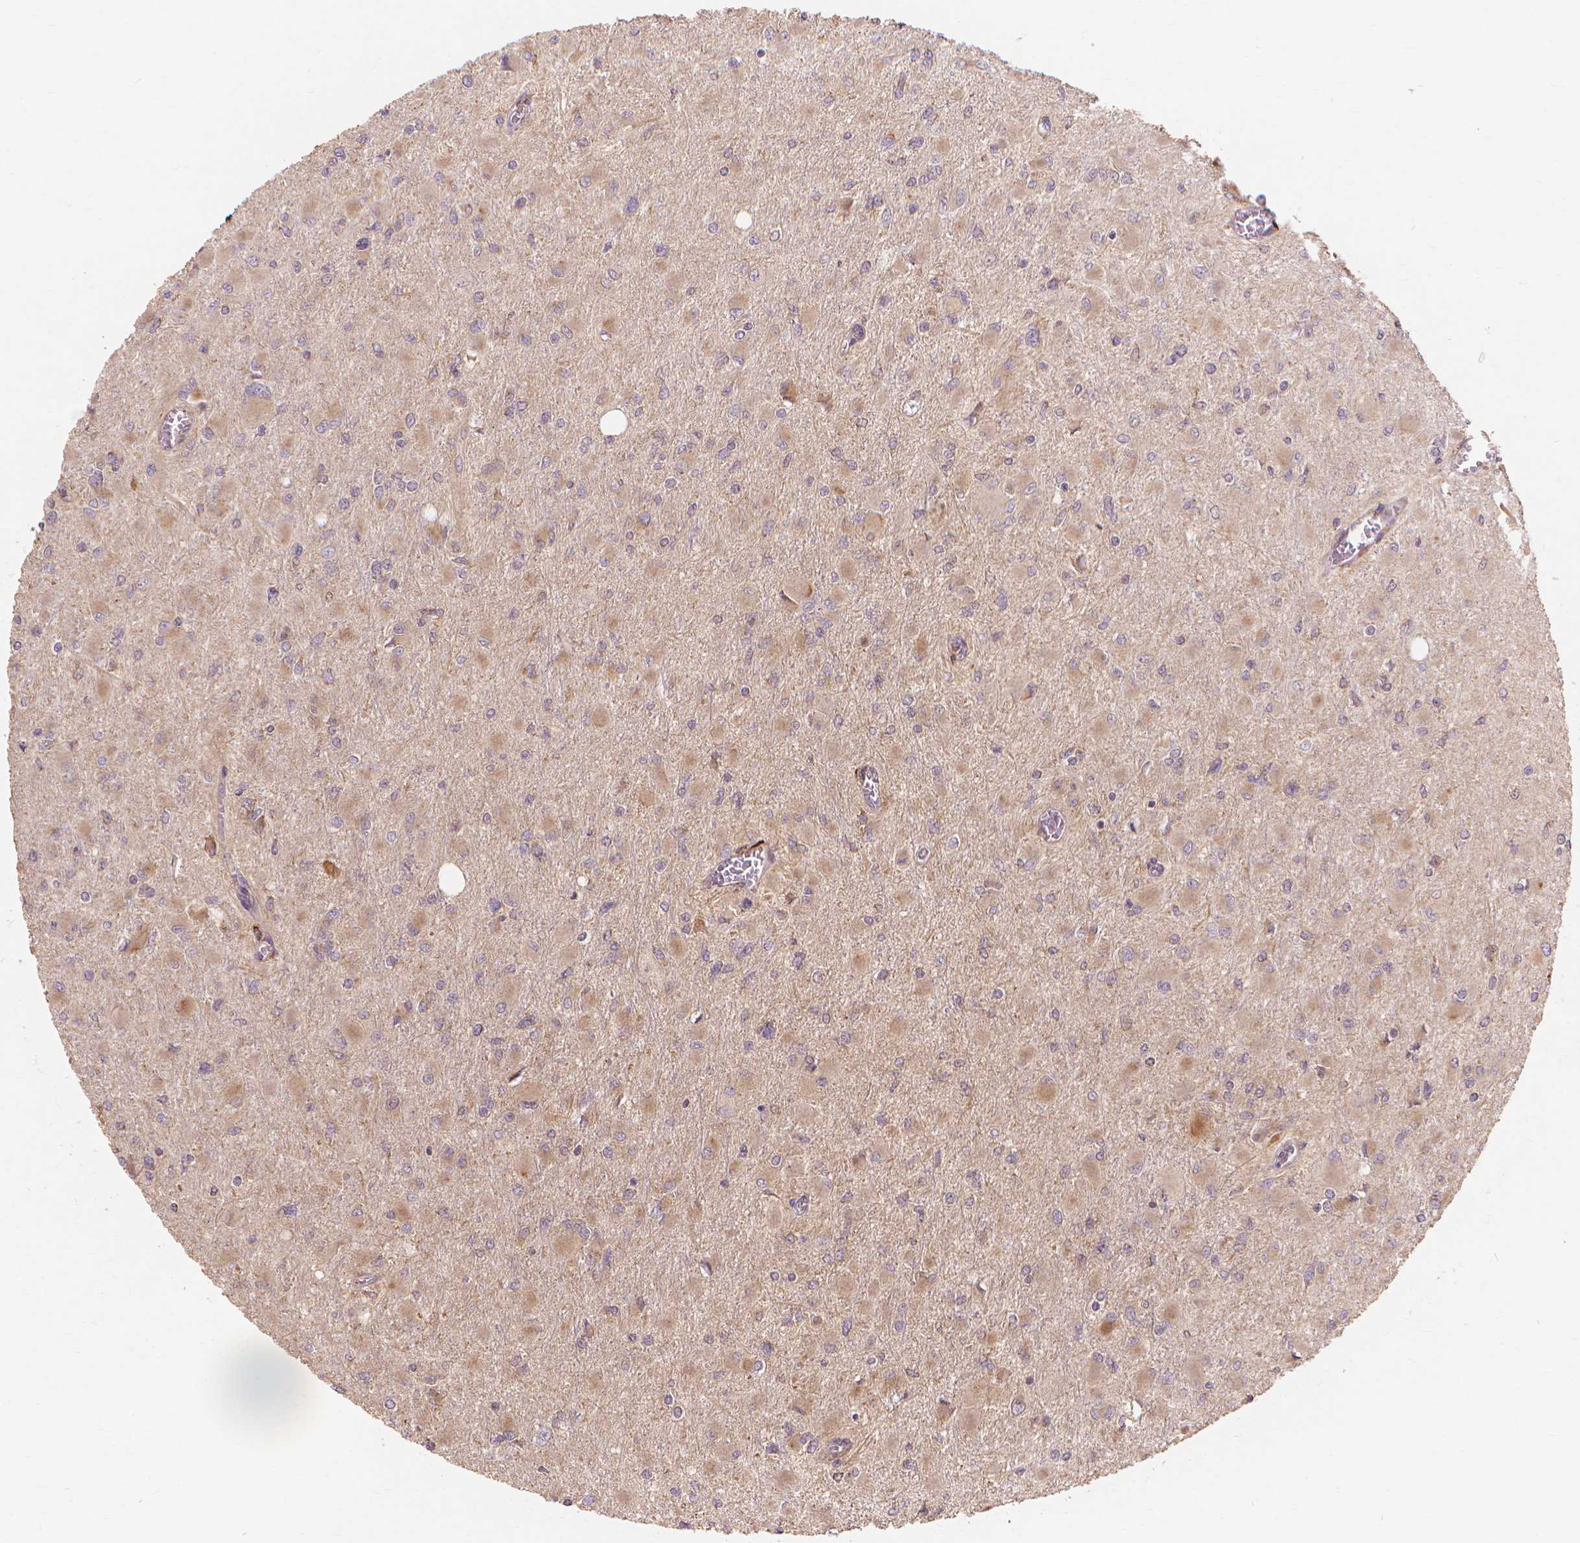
{"staining": {"intensity": "weak", "quantity": ">75%", "location": "cytoplasmic/membranous"}, "tissue": "glioma", "cell_type": "Tumor cells", "image_type": "cancer", "snomed": [{"axis": "morphology", "description": "Glioma, malignant, High grade"}, {"axis": "topography", "description": "Cerebral cortex"}], "caption": "This is an image of IHC staining of glioma, which shows weak positivity in the cytoplasmic/membranous of tumor cells.", "gene": "TAB2", "patient": {"sex": "female", "age": 36}}